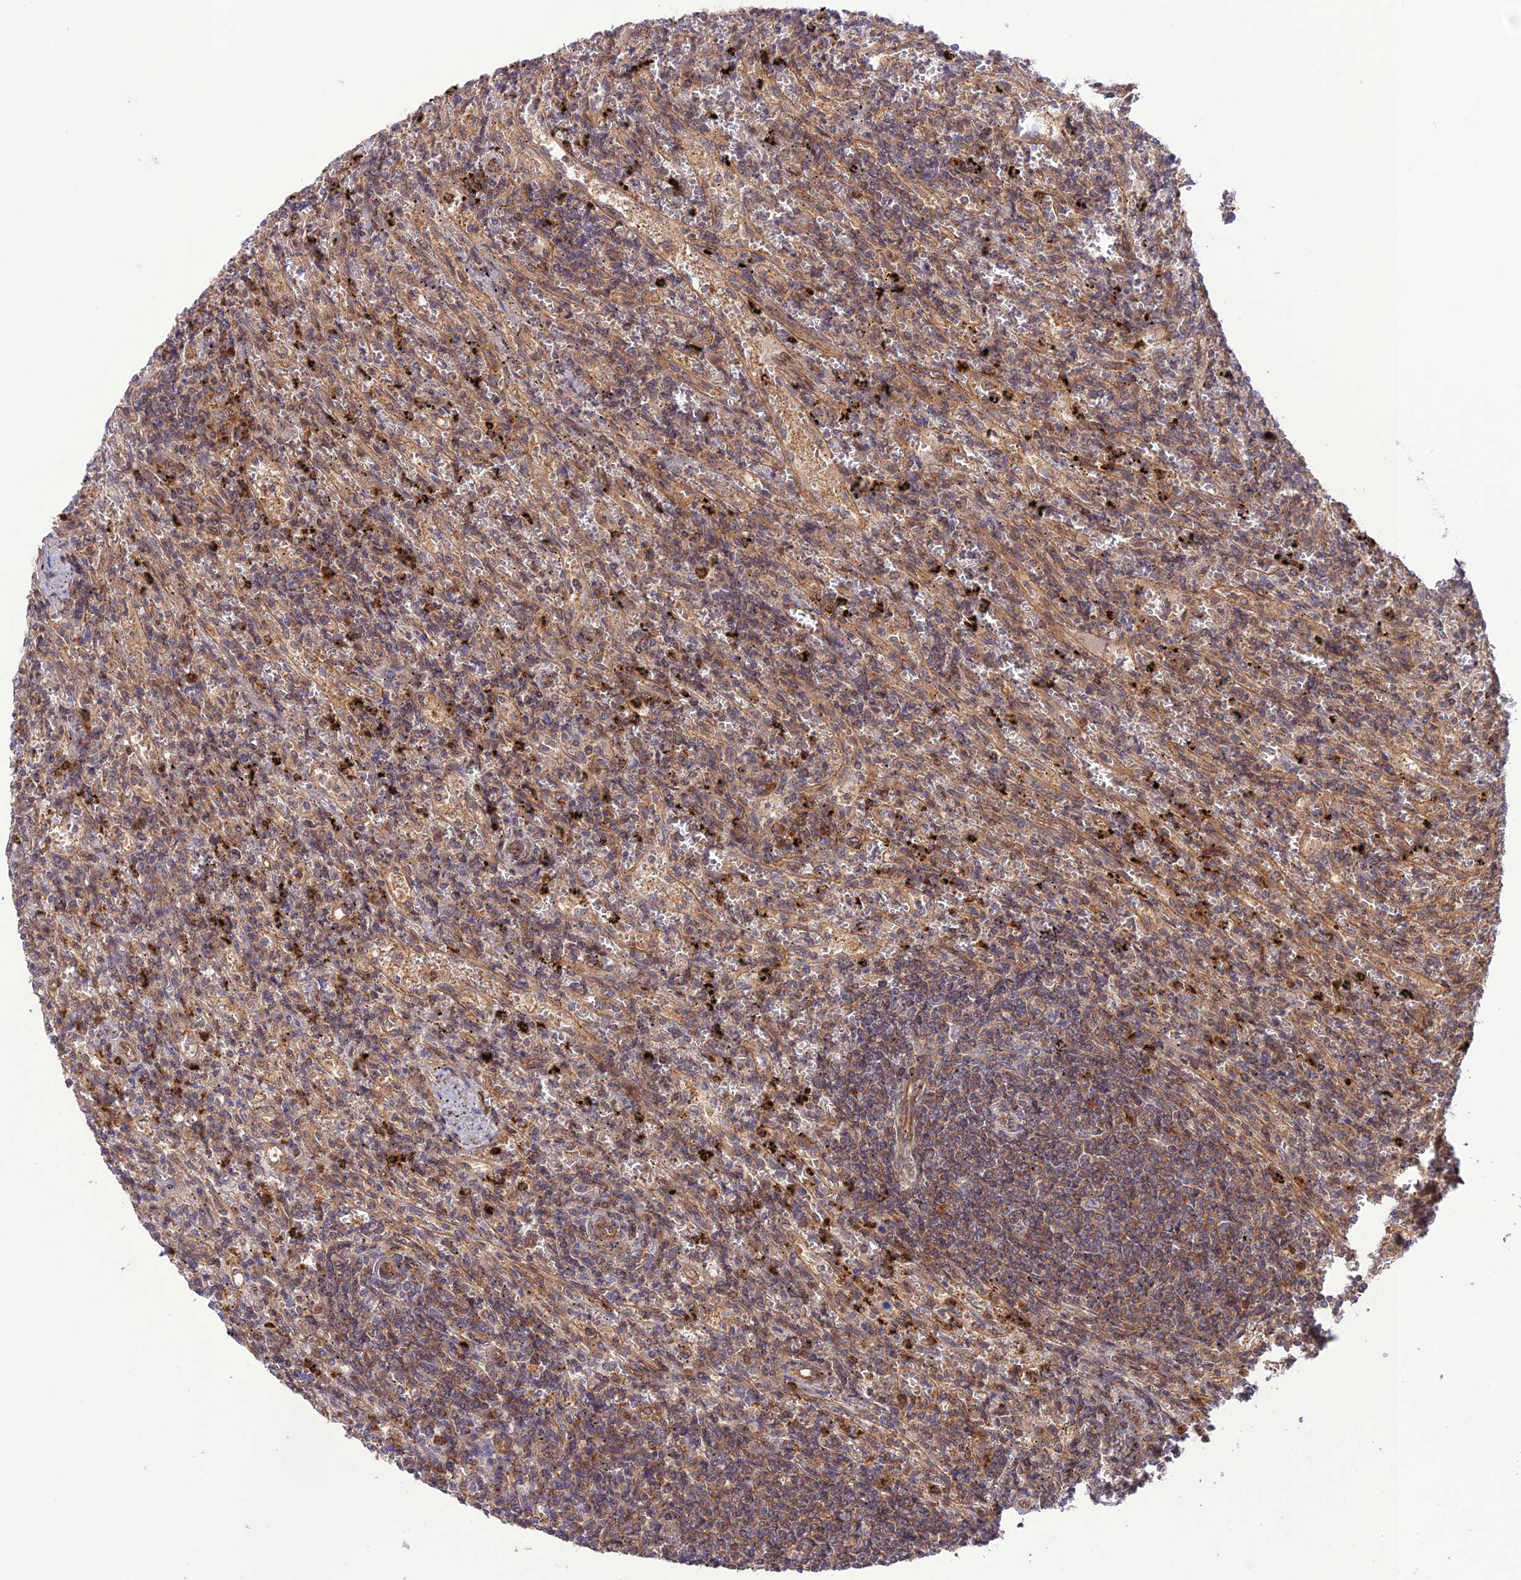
{"staining": {"intensity": "moderate", "quantity": ">75%", "location": "cytoplasmic/membranous"}, "tissue": "lymphoma", "cell_type": "Tumor cells", "image_type": "cancer", "snomed": [{"axis": "morphology", "description": "Malignant lymphoma, non-Hodgkin's type, Low grade"}, {"axis": "topography", "description": "Spleen"}], "caption": "DAB immunohistochemical staining of low-grade malignant lymphoma, non-Hodgkin's type demonstrates moderate cytoplasmic/membranous protein expression in about >75% of tumor cells.", "gene": "FCHSD1", "patient": {"sex": "male", "age": 76}}